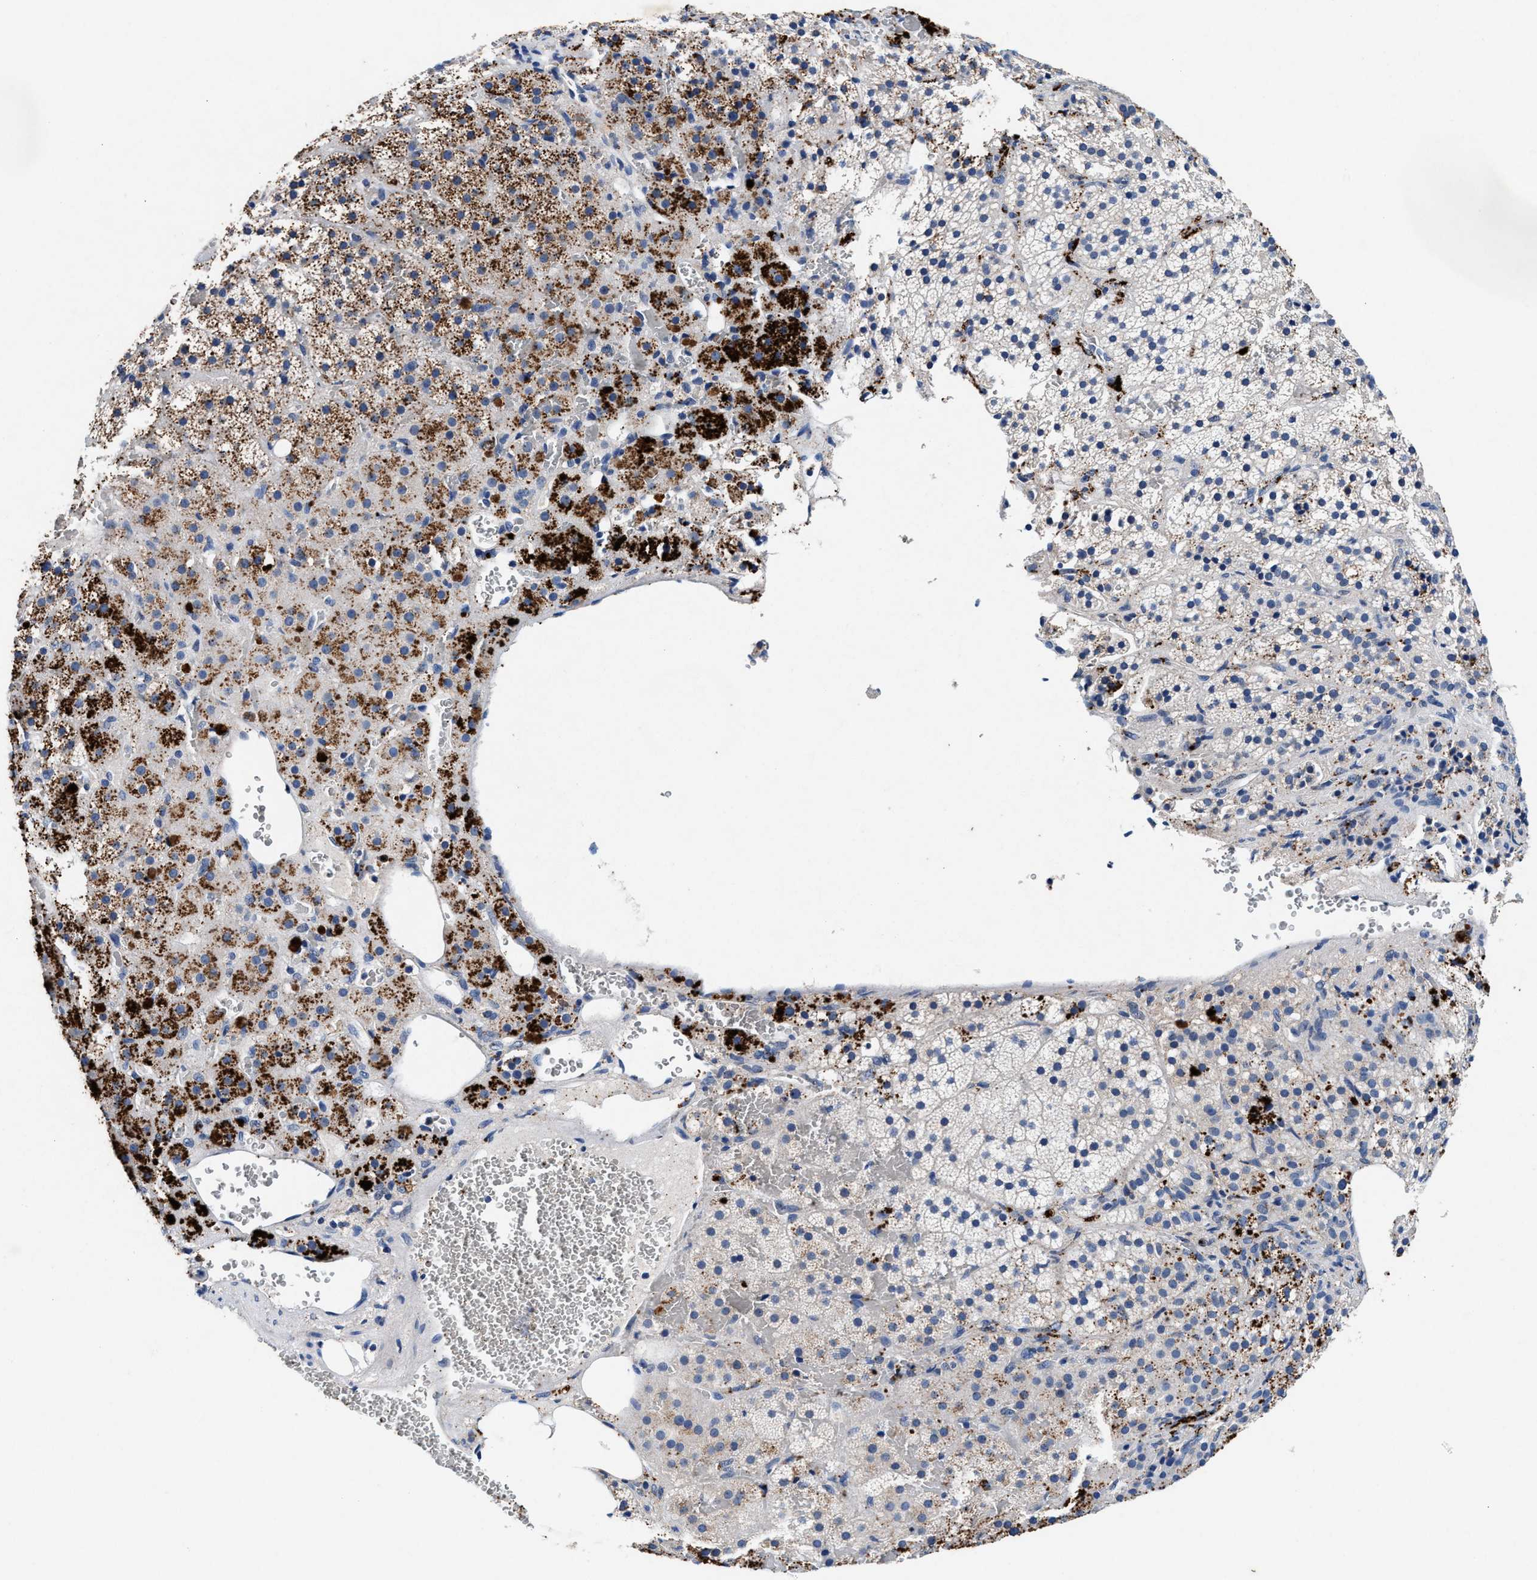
{"staining": {"intensity": "strong", "quantity": "<25%", "location": "cytoplasmic/membranous"}, "tissue": "adrenal gland", "cell_type": "Glandular cells", "image_type": "normal", "snomed": [{"axis": "morphology", "description": "Normal tissue, NOS"}, {"axis": "topography", "description": "Adrenal gland"}], "caption": "Protein expression analysis of normal adrenal gland displays strong cytoplasmic/membranous expression in approximately <25% of glandular cells. Using DAB (3,3'-diaminobenzidine) (brown) and hematoxylin (blue) stains, captured at high magnification using brightfield microscopy.", "gene": "SLC8A1", "patient": {"sex": "female", "age": 59}}